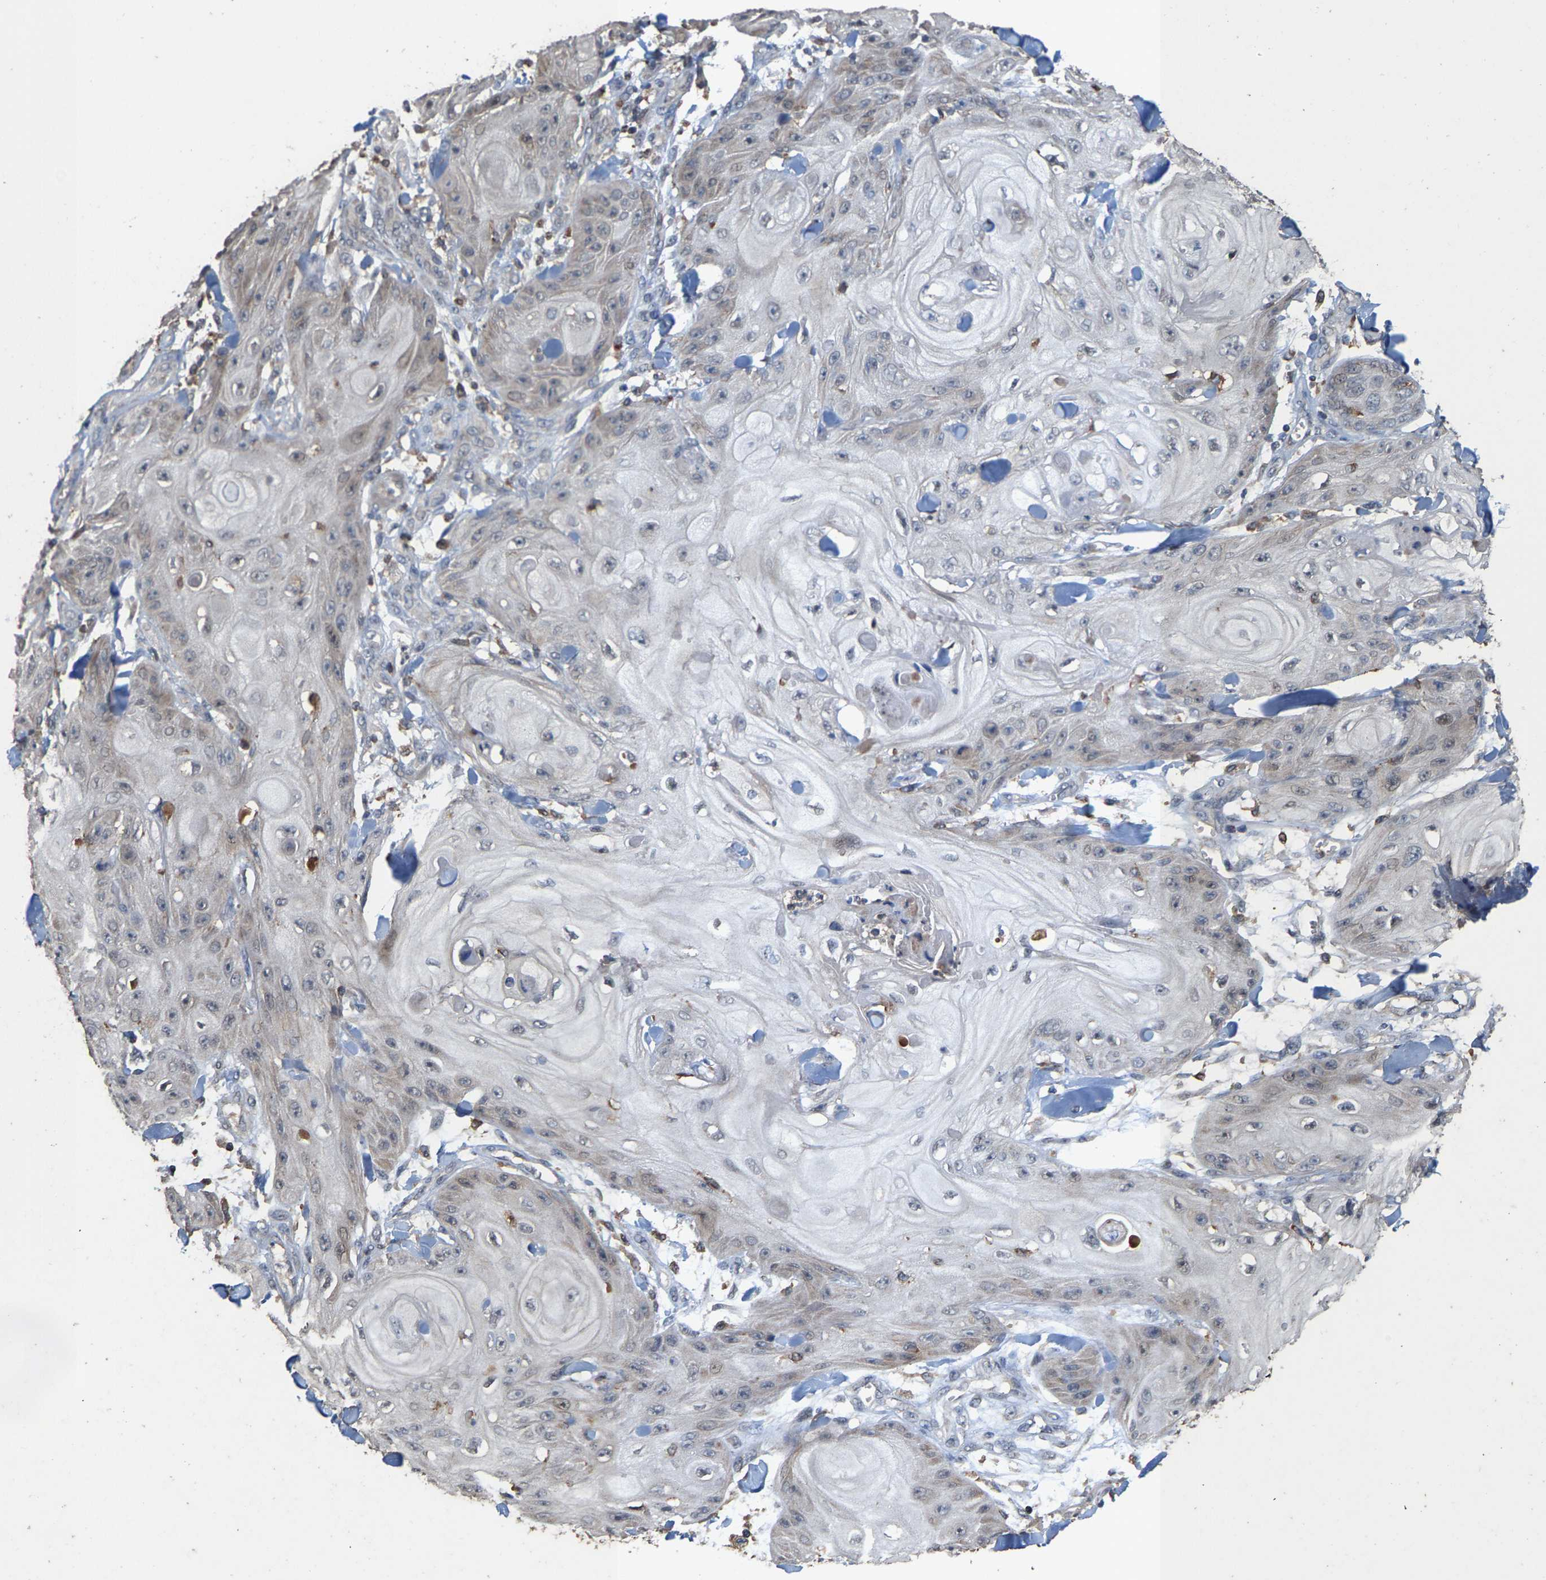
{"staining": {"intensity": "negative", "quantity": "none", "location": "none"}, "tissue": "skin cancer", "cell_type": "Tumor cells", "image_type": "cancer", "snomed": [{"axis": "morphology", "description": "Squamous cell carcinoma, NOS"}, {"axis": "topography", "description": "Skin"}], "caption": "Tumor cells show no significant positivity in skin squamous cell carcinoma. Nuclei are stained in blue.", "gene": "TDRKH", "patient": {"sex": "male", "age": 74}}